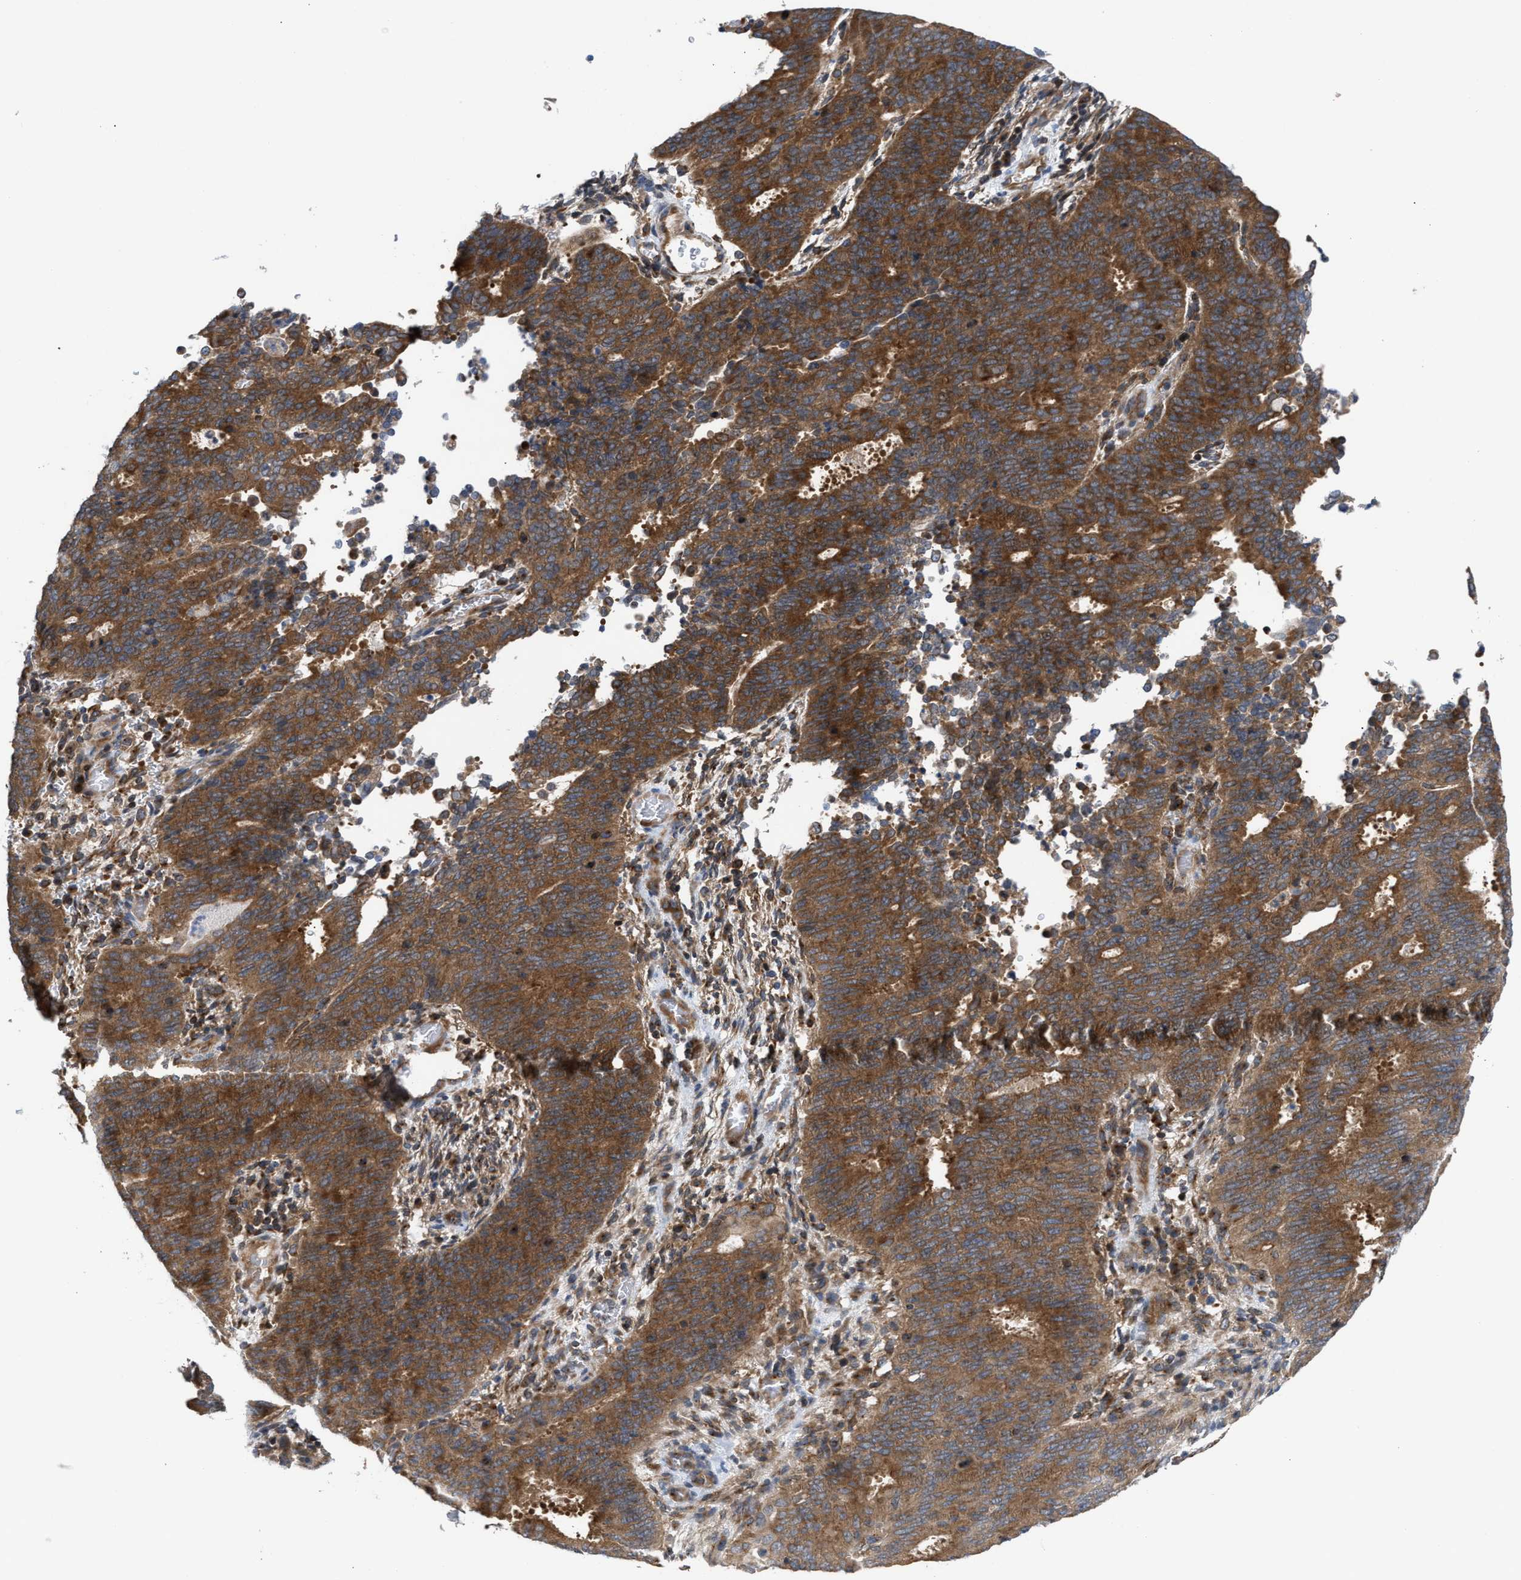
{"staining": {"intensity": "strong", "quantity": ">75%", "location": "cytoplasmic/membranous"}, "tissue": "cervical cancer", "cell_type": "Tumor cells", "image_type": "cancer", "snomed": [{"axis": "morphology", "description": "Adenocarcinoma, NOS"}, {"axis": "topography", "description": "Cervix"}], "caption": "Tumor cells reveal strong cytoplasmic/membranous staining in approximately >75% of cells in cervical cancer.", "gene": "LAPTM4B", "patient": {"sex": "female", "age": 44}}